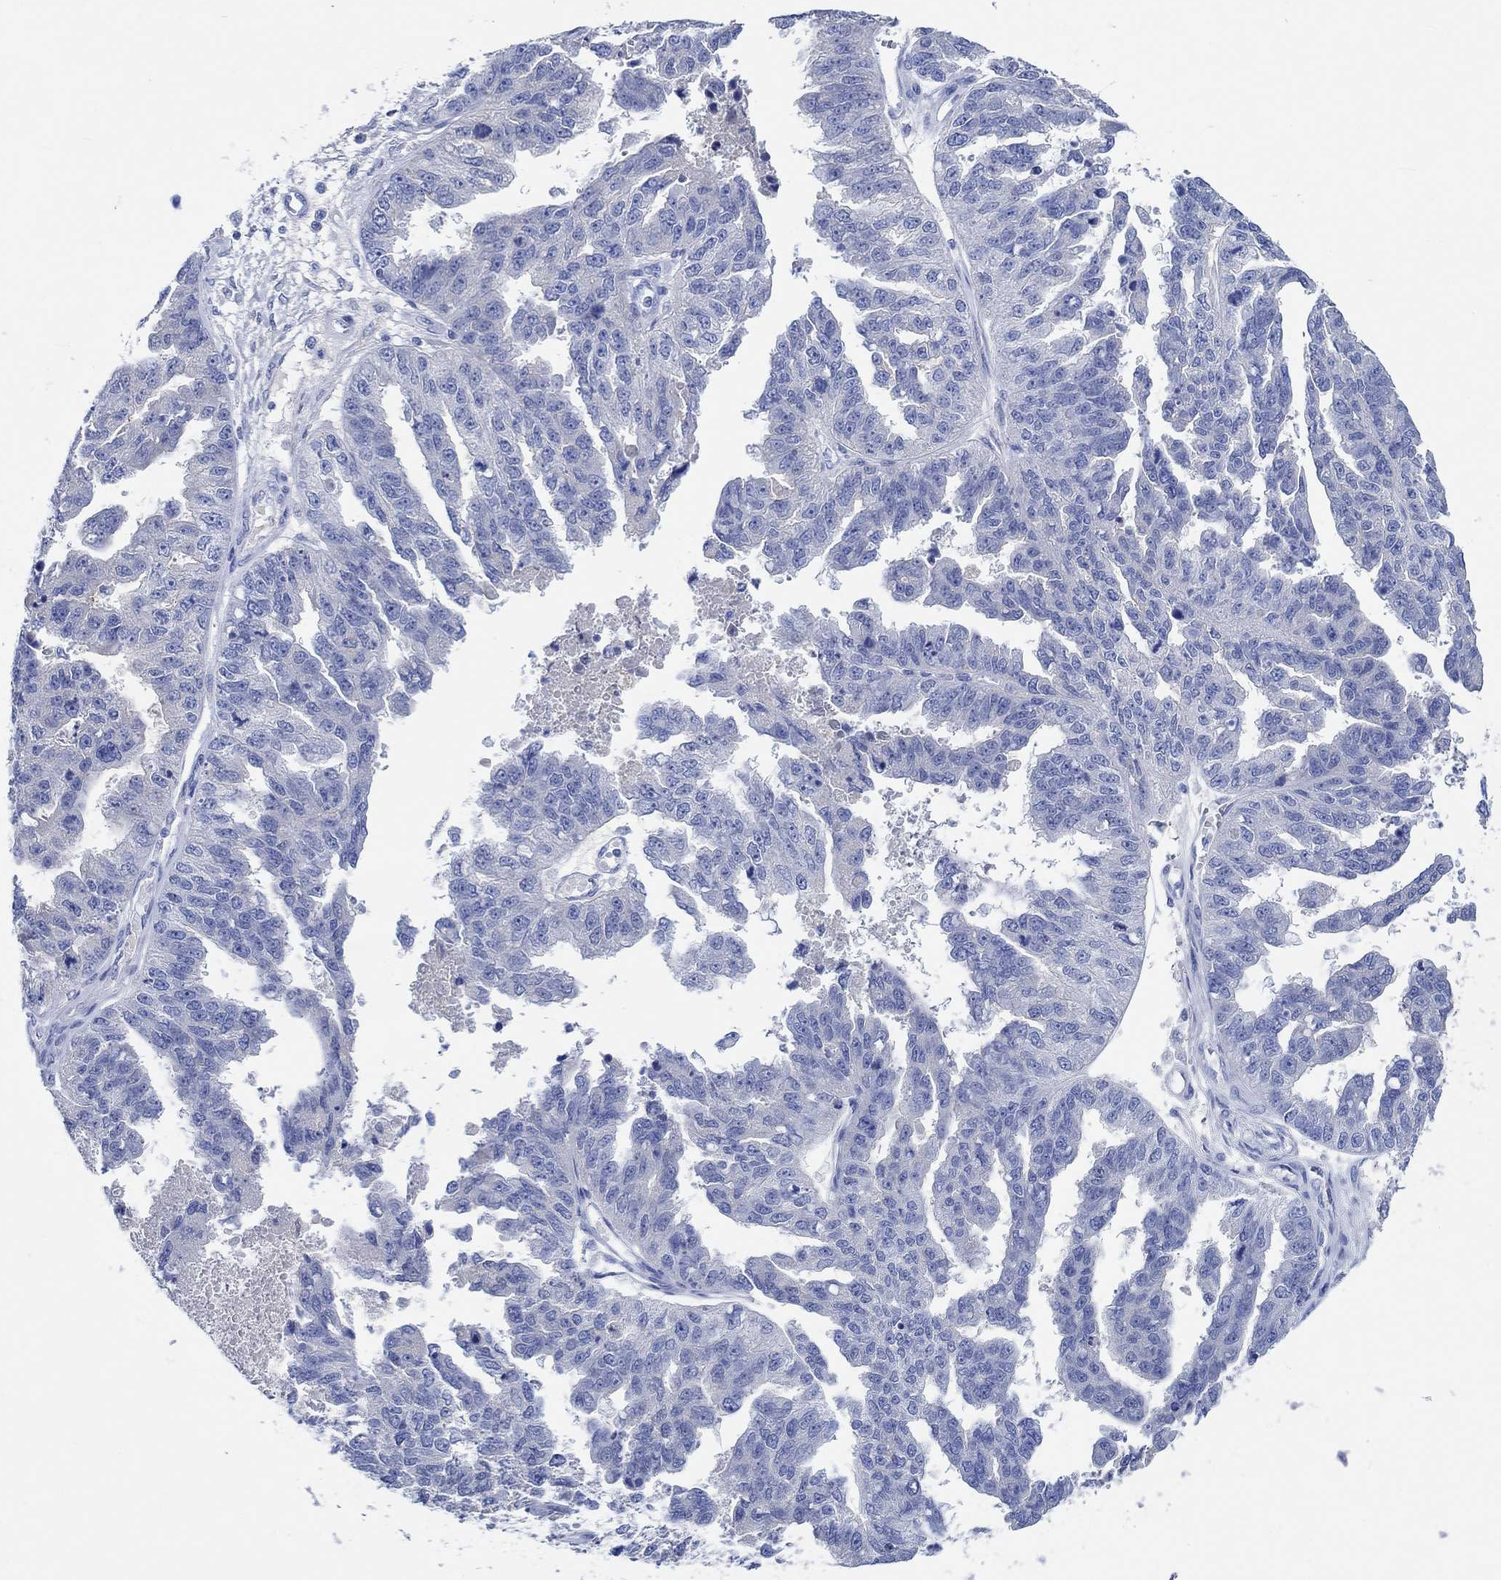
{"staining": {"intensity": "negative", "quantity": "none", "location": "none"}, "tissue": "ovarian cancer", "cell_type": "Tumor cells", "image_type": "cancer", "snomed": [{"axis": "morphology", "description": "Cystadenocarcinoma, serous, NOS"}, {"axis": "topography", "description": "Ovary"}], "caption": "Immunohistochemistry (IHC) image of serous cystadenocarcinoma (ovarian) stained for a protein (brown), which shows no positivity in tumor cells.", "gene": "SHISA4", "patient": {"sex": "female", "age": 58}}